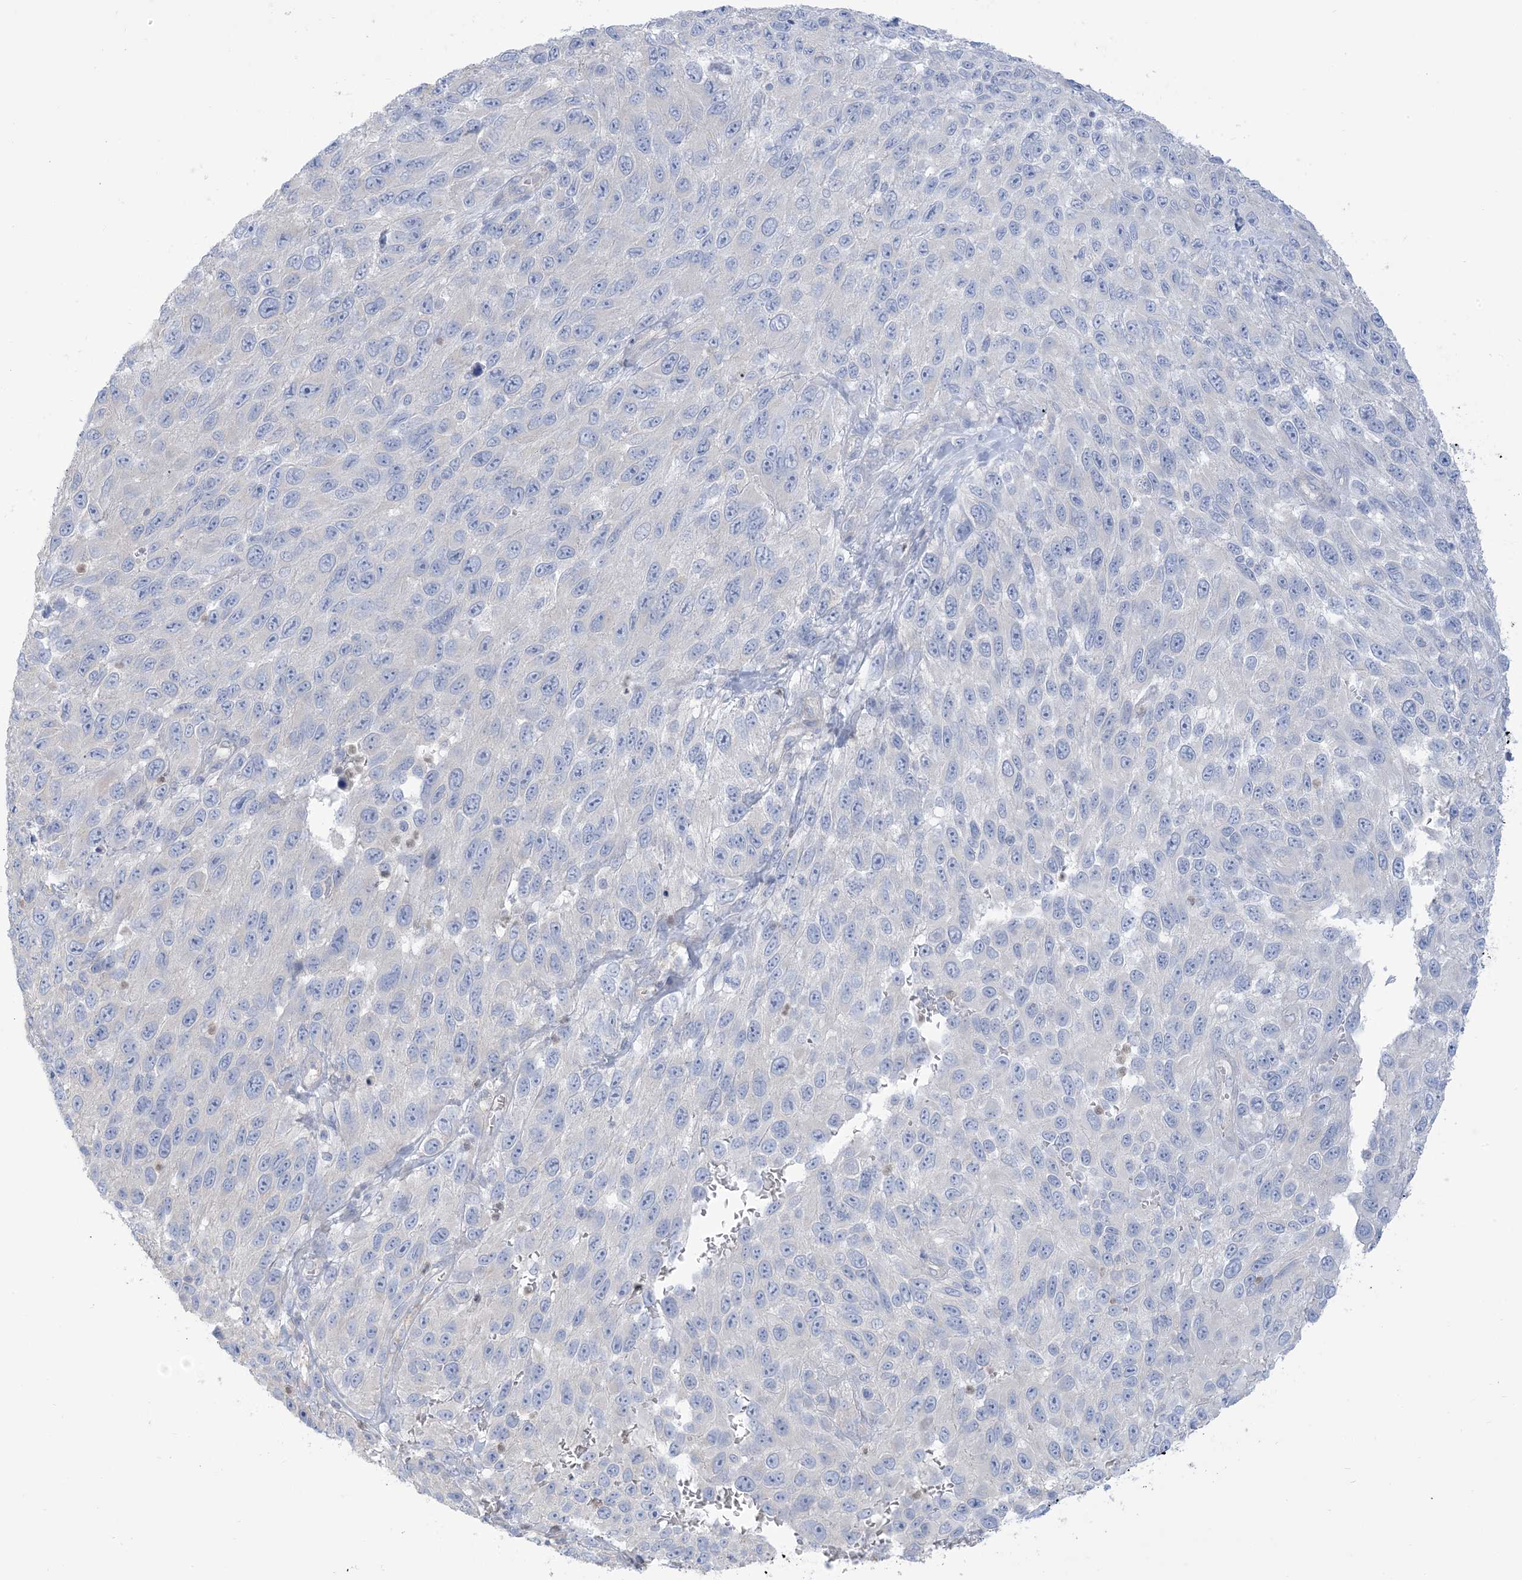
{"staining": {"intensity": "negative", "quantity": "none", "location": "none"}, "tissue": "melanoma", "cell_type": "Tumor cells", "image_type": "cancer", "snomed": [{"axis": "morphology", "description": "Malignant melanoma, NOS"}, {"axis": "topography", "description": "Skin"}], "caption": "The micrograph demonstrates no staining of tumor cells in malignant melanoma.", "gene": "MTHFD2L", "patient": {"sex": "female", "age": 96}}